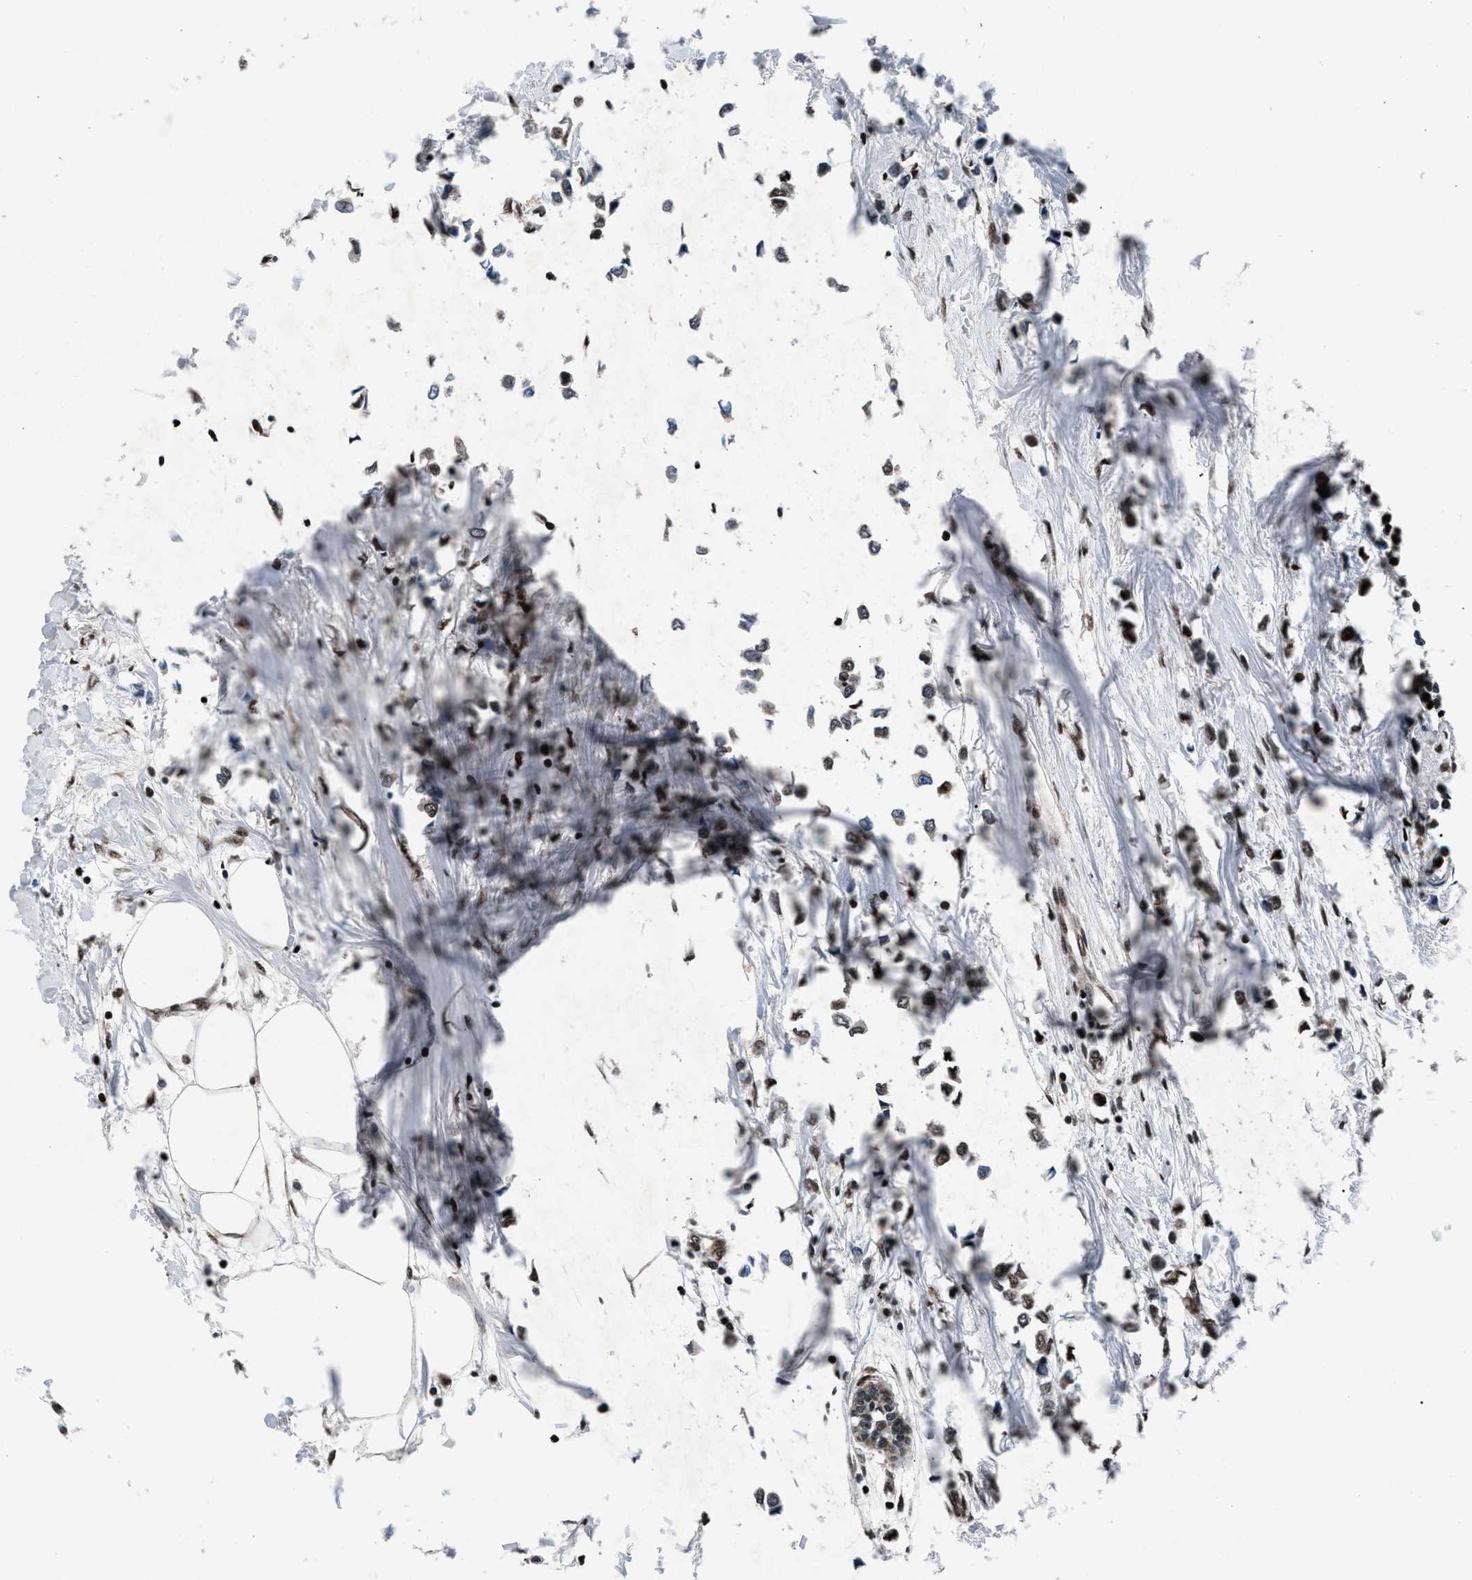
{"staining": {"intensity": "moderate", "quantity": ">75%", "location": "nuclear"}, "tissue": "breast cancer", "cell_type": "Tumor cells", "image_type": "cancer", "snomed": [{"axis": "morphology", "description": "Lobular carcinoma"}, {"axis": "topography", "description": "Breast"}], "caption": "A histopathology image of human breast cancer (lobular carcinoma) stained for a protein shows moderate nuclear brown staining in tumor cells.", "gene": "PRRC2B", "patient": {"sex": "female", "age": 51}}